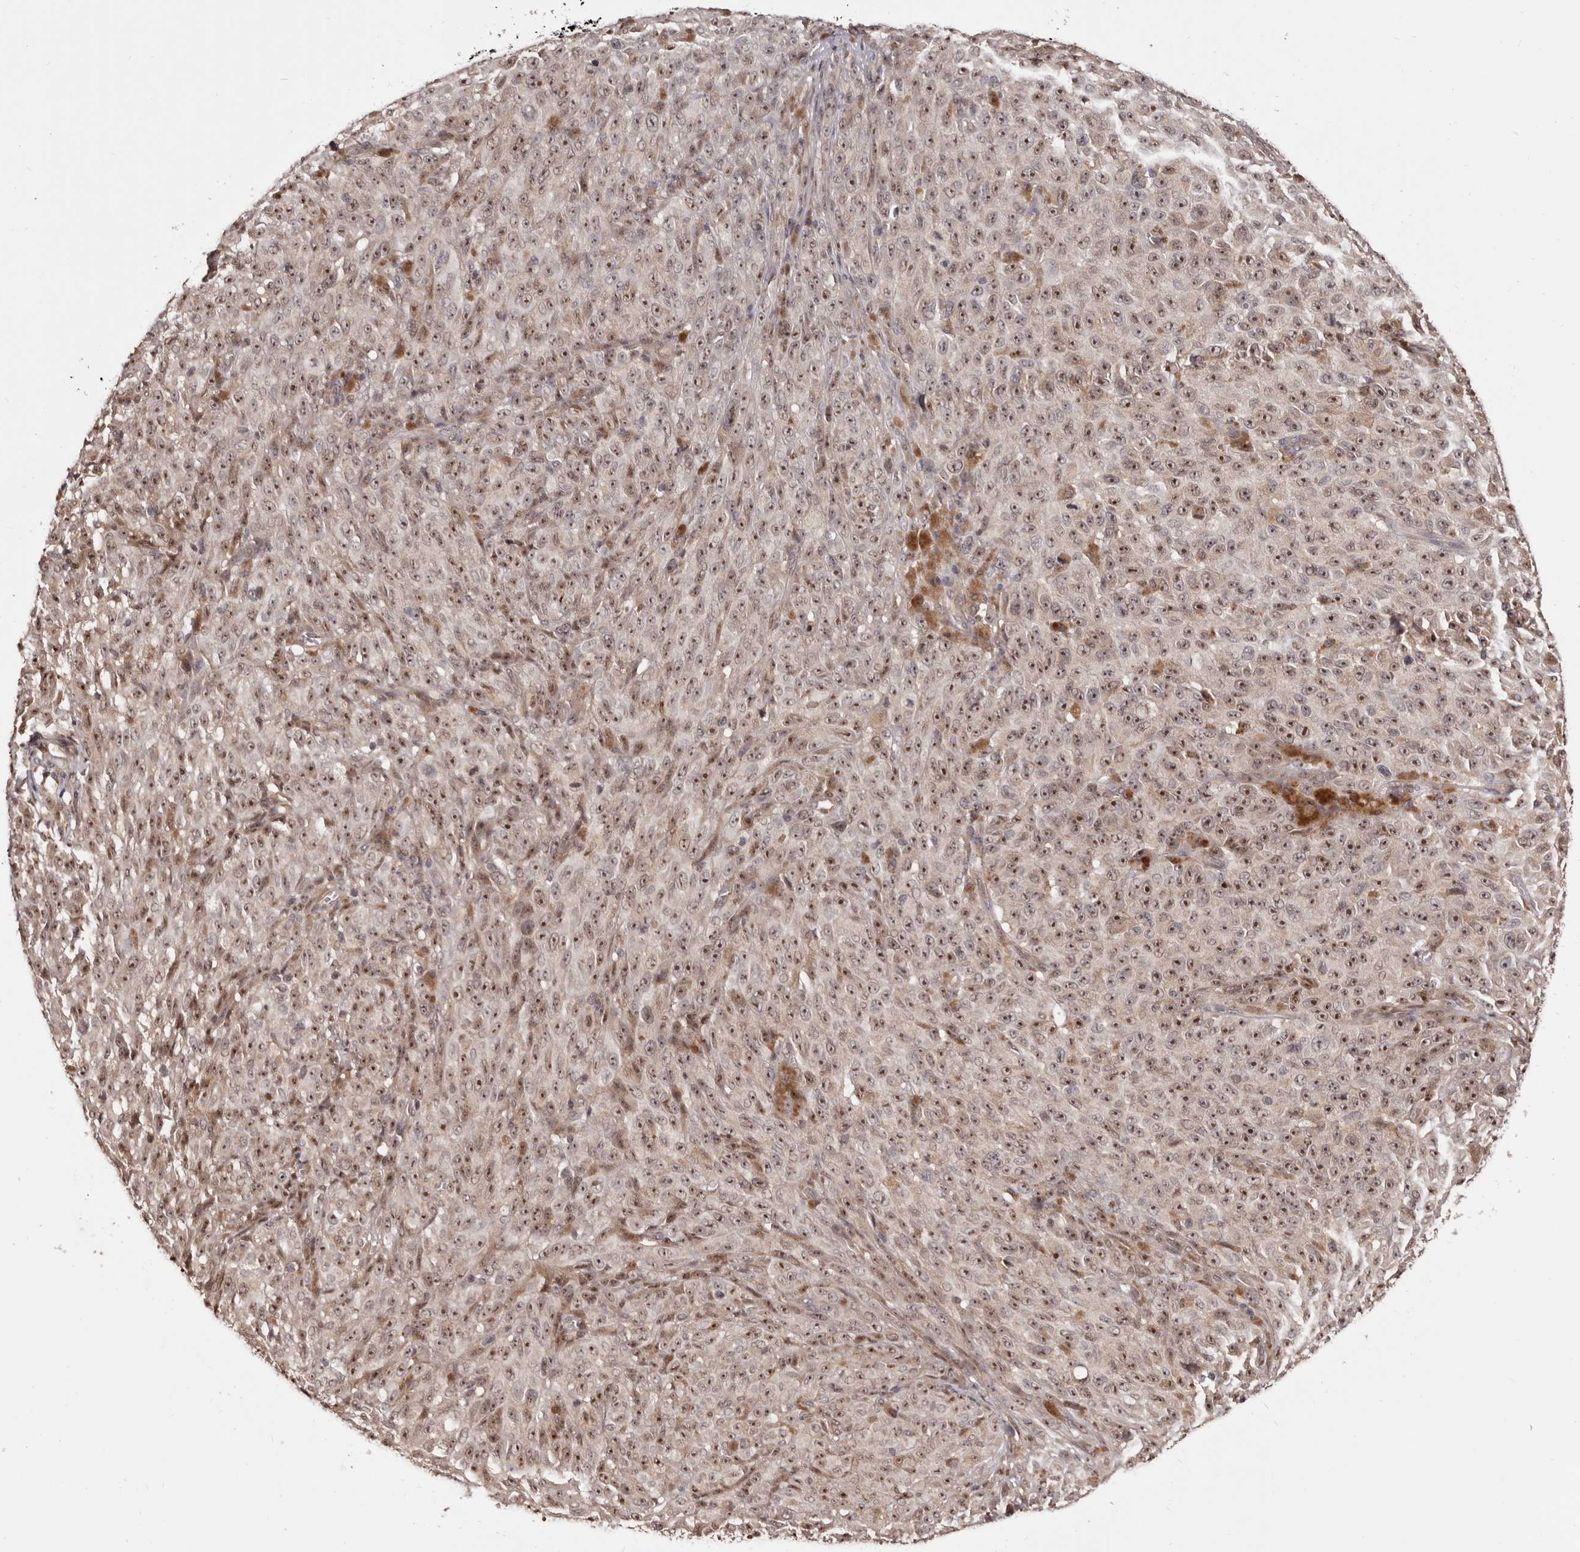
{"staining": {"intensity": "moderate", "quantity": ">75%", "location": "nuclear"}, "tissue": "melanoma", "cell_type": "Tumor cells", "image_type": "cancer", "snomed": [{"axis": "morphology", "description": "Malignant melanoma, NOS"}, {"axis": "topography", "description": "Skin"}], "caption": "There is medium levels of moderate nuclear expression in tumor cells of melanoma, as demonstrated by immunohistochemical staining (brown color).", "gene": "NOL12", "patient": {"sex": "female", "age": 82}}